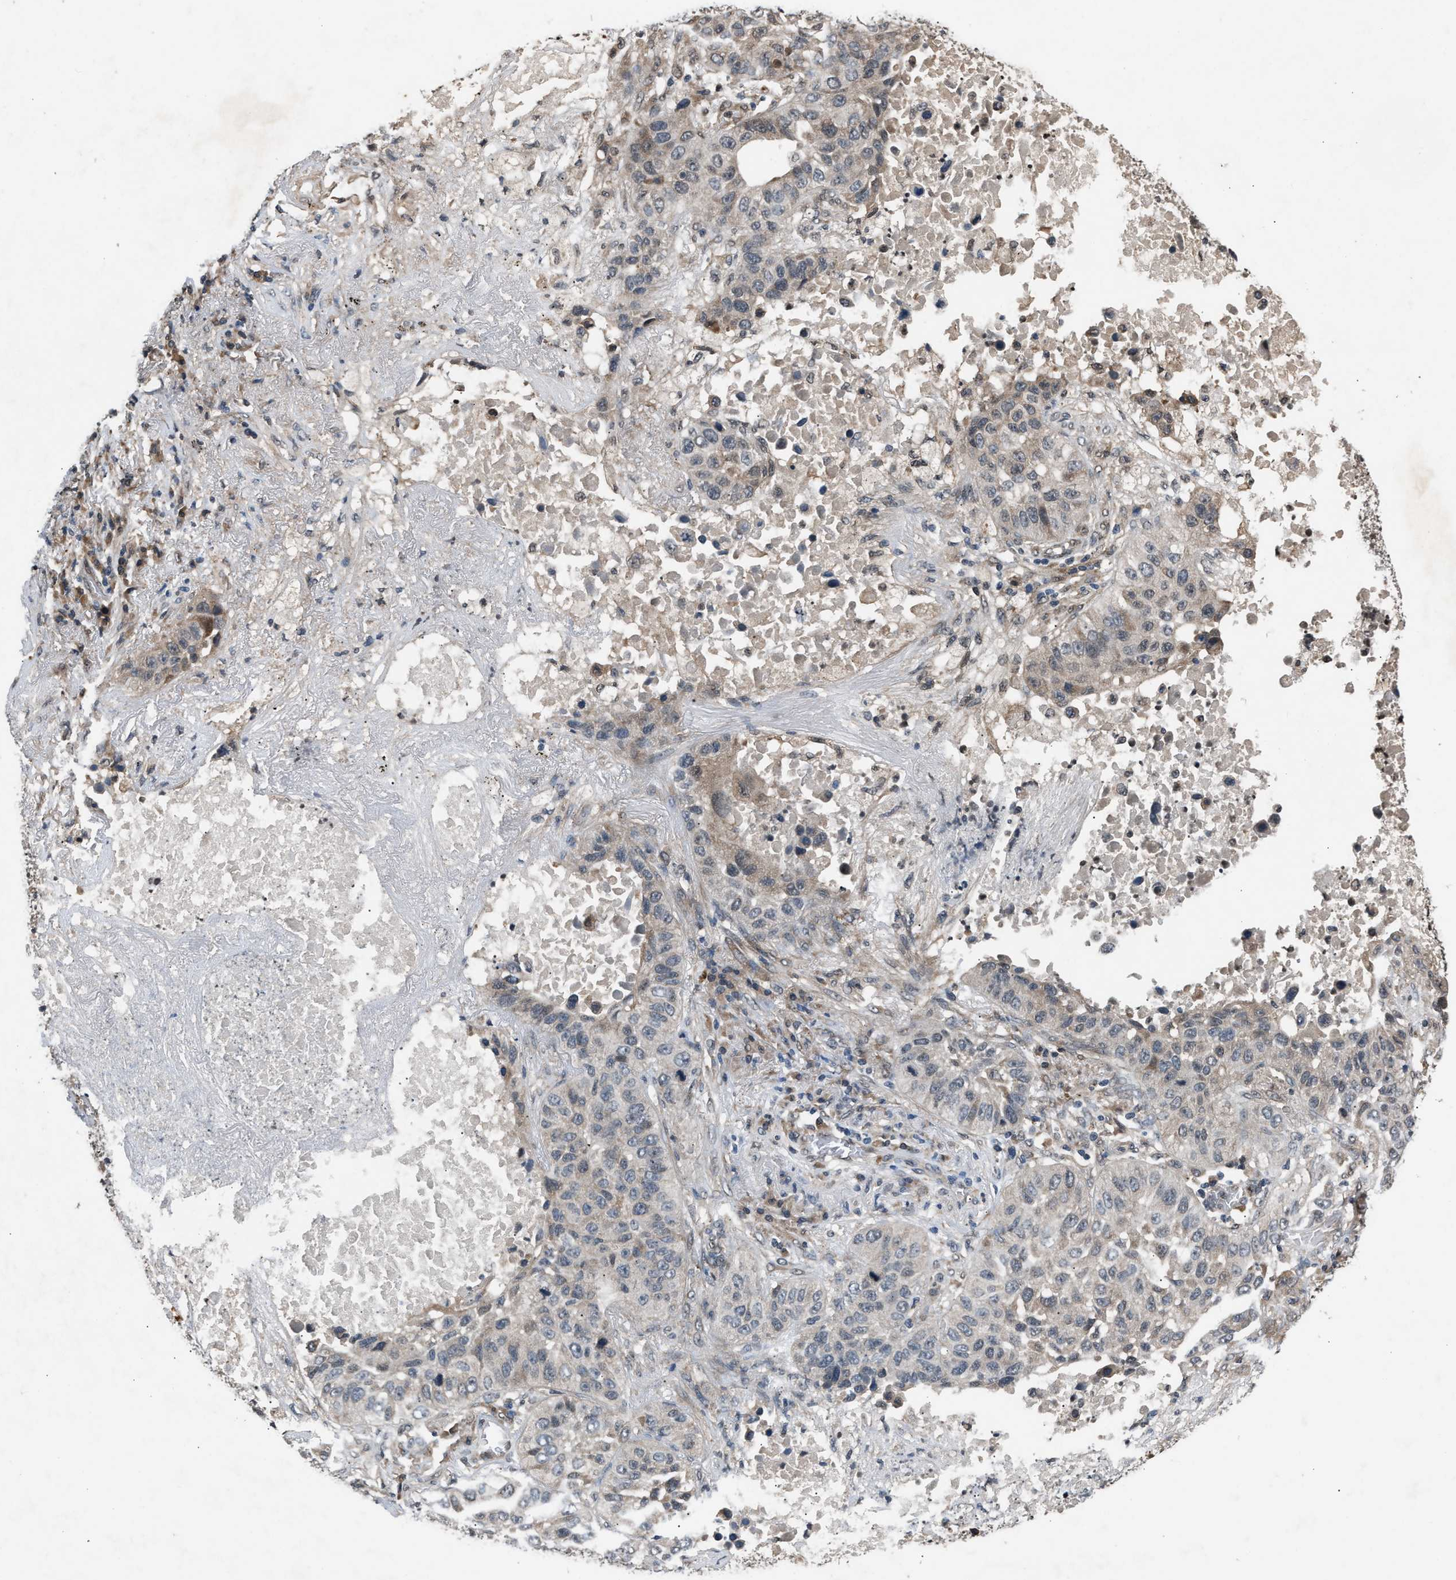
{"staining": {"intensity": "weak", "quantity": "<25%", "location": "cytoplasmic/membranous"}, "tissue": "lung cancer", "cell_type": "Tumor cells", "image_type": "cancer", "snomed": [{"axis": "morphology", "description": "Squamous cell carcinoma, NOS"}, {"axis": "topography", "description": "Lung"}], "caption": "Image shows no significant protein expression in tumor cells of lung squamous cell carcinoma.", "gene": "TP53I3", "patient": {"sex": "male", "age": 57}}